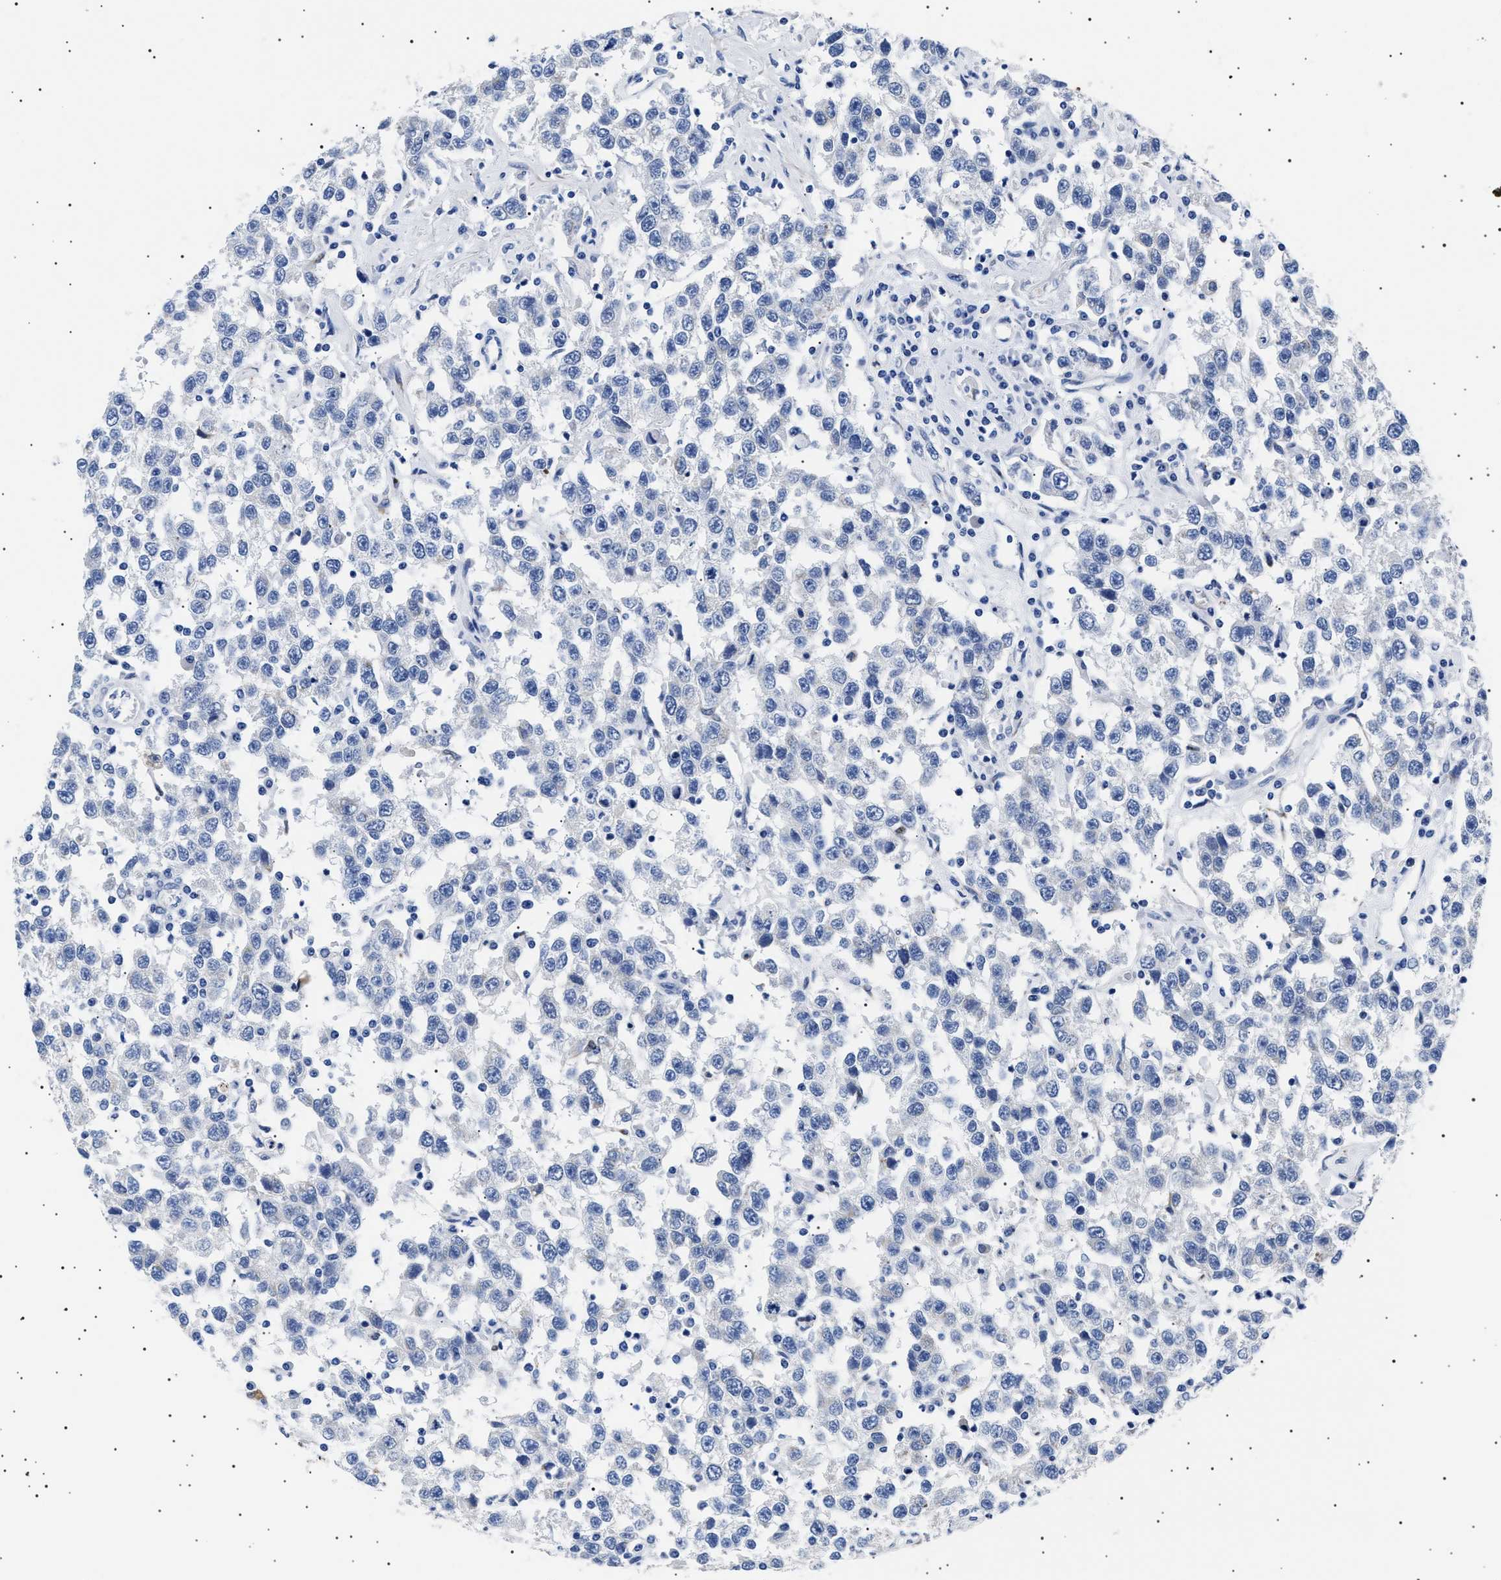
{"staining": {"intensity": "negative", "quantity": "none", "location": "none"}, "tissue": "testis cancer", "cell_type": "Tumor cells", "image_type": "cancer", "snomed": [{"axis": "morphology", "description": "Seminoma, NOS"}, {"axis": "topography", "description": "Testis"}], "caption": "DAB (3,3'-diaminobenzidine) immunohistochemical staining of testis cancer (seminoma) shows no significant positivity in tumor cells. Brightfield microscopy of immunohistochemistry stained with DAB (3,3'-diaminobenzidine) (brown) and hematoxylin (blue), captured at high magnification.", "gene": "HEMGN", "patient": {"sex": "male", "age": 41}}